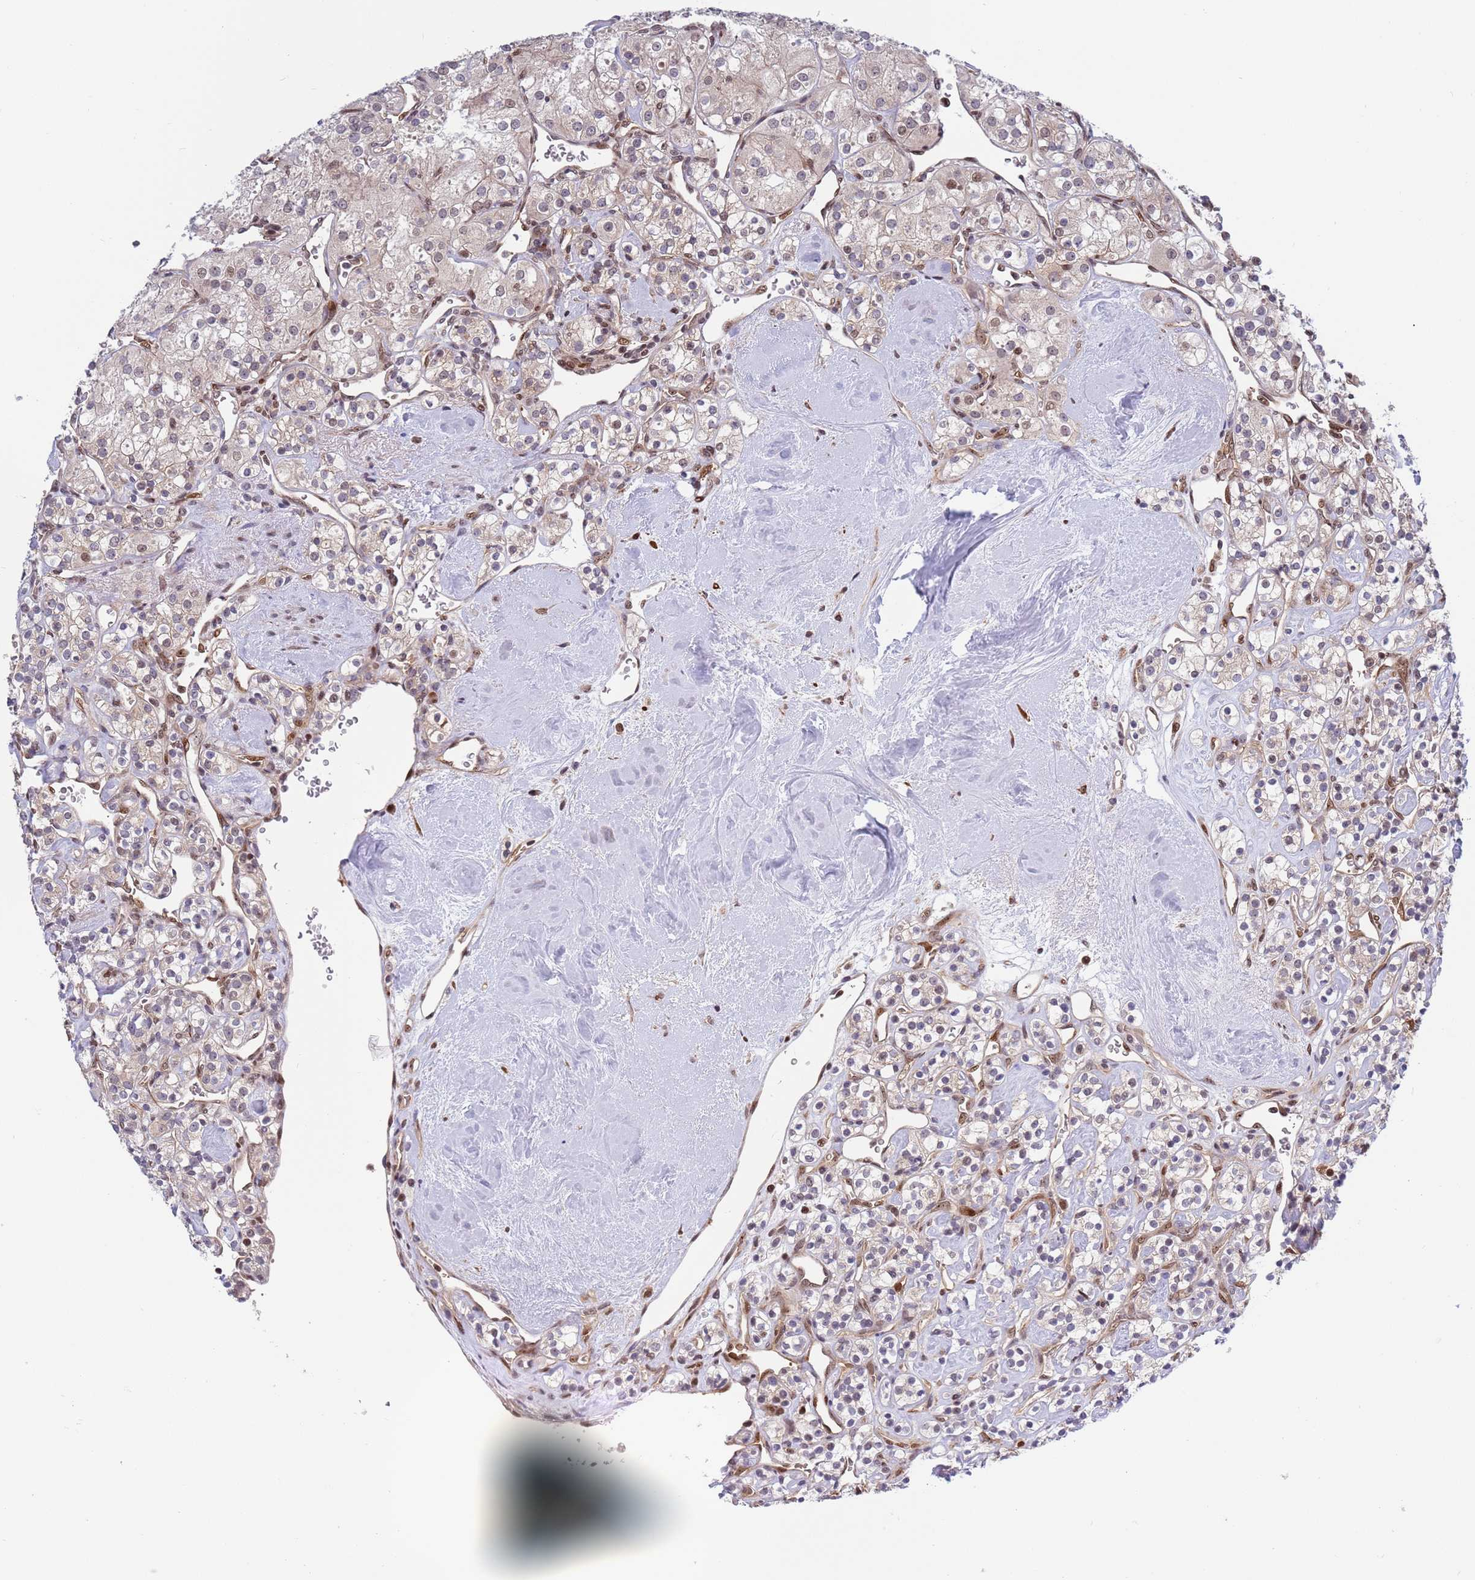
{"staining": {"intensity": "negative", "quantity": "none", "location": "none"}, "tissue": "renal cancer", "cell_type": "Tumor cells", "image_type": "cancer", "snomed": [{"axis": "morphology", "description": "Adenocarcinoma, NOS"}, {"axis": "topography", "description": "Kidney"}], "caption": "Photomicrograph shows no significant protein staining in tumor cells of adenocarcinoma (renal).", "gene": "TBX10", "patient": {"sex": "male", "age": 77}}